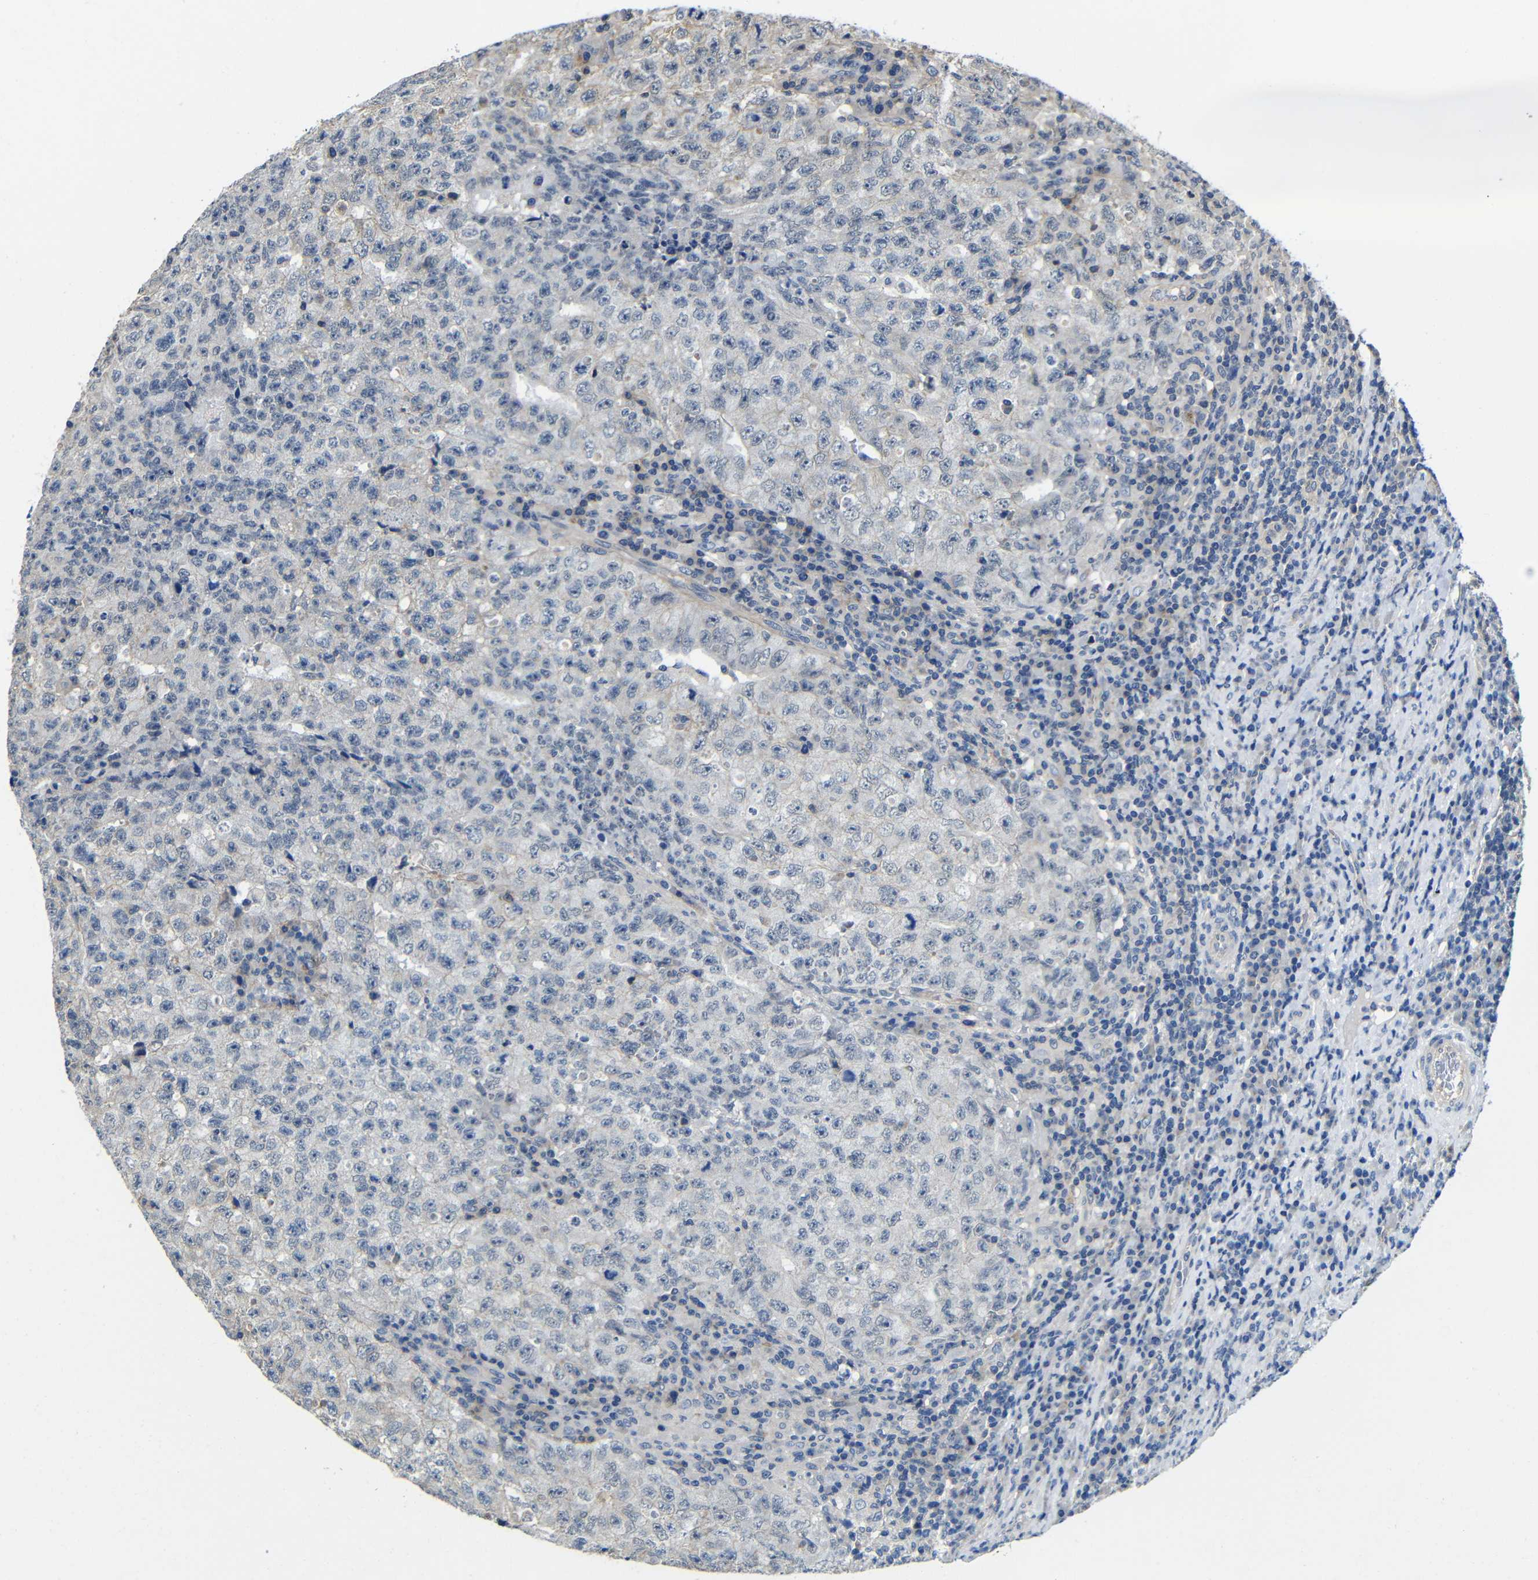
{"staining": {"intensity": "negative", "quantity": "none", "location": "none"}, "tissue": "testis cancer", "cell_type": "Tumor cells", "image_type": "cancer", "snomed": [{"axis": "morphology", "description": "Necrosis, NOS"}, {"axis": "morphology", "description": "Carcinoma, Embryonal, NOS"}, {"axis": "topography", "description": "Testis"}], "caption": "Protein analysis of testis cancer (embryonal carcinoma) displays no significant positivity in tumor cells.", "gene": "ZNF90", "patient": {"sex": "male", "age": 19}}